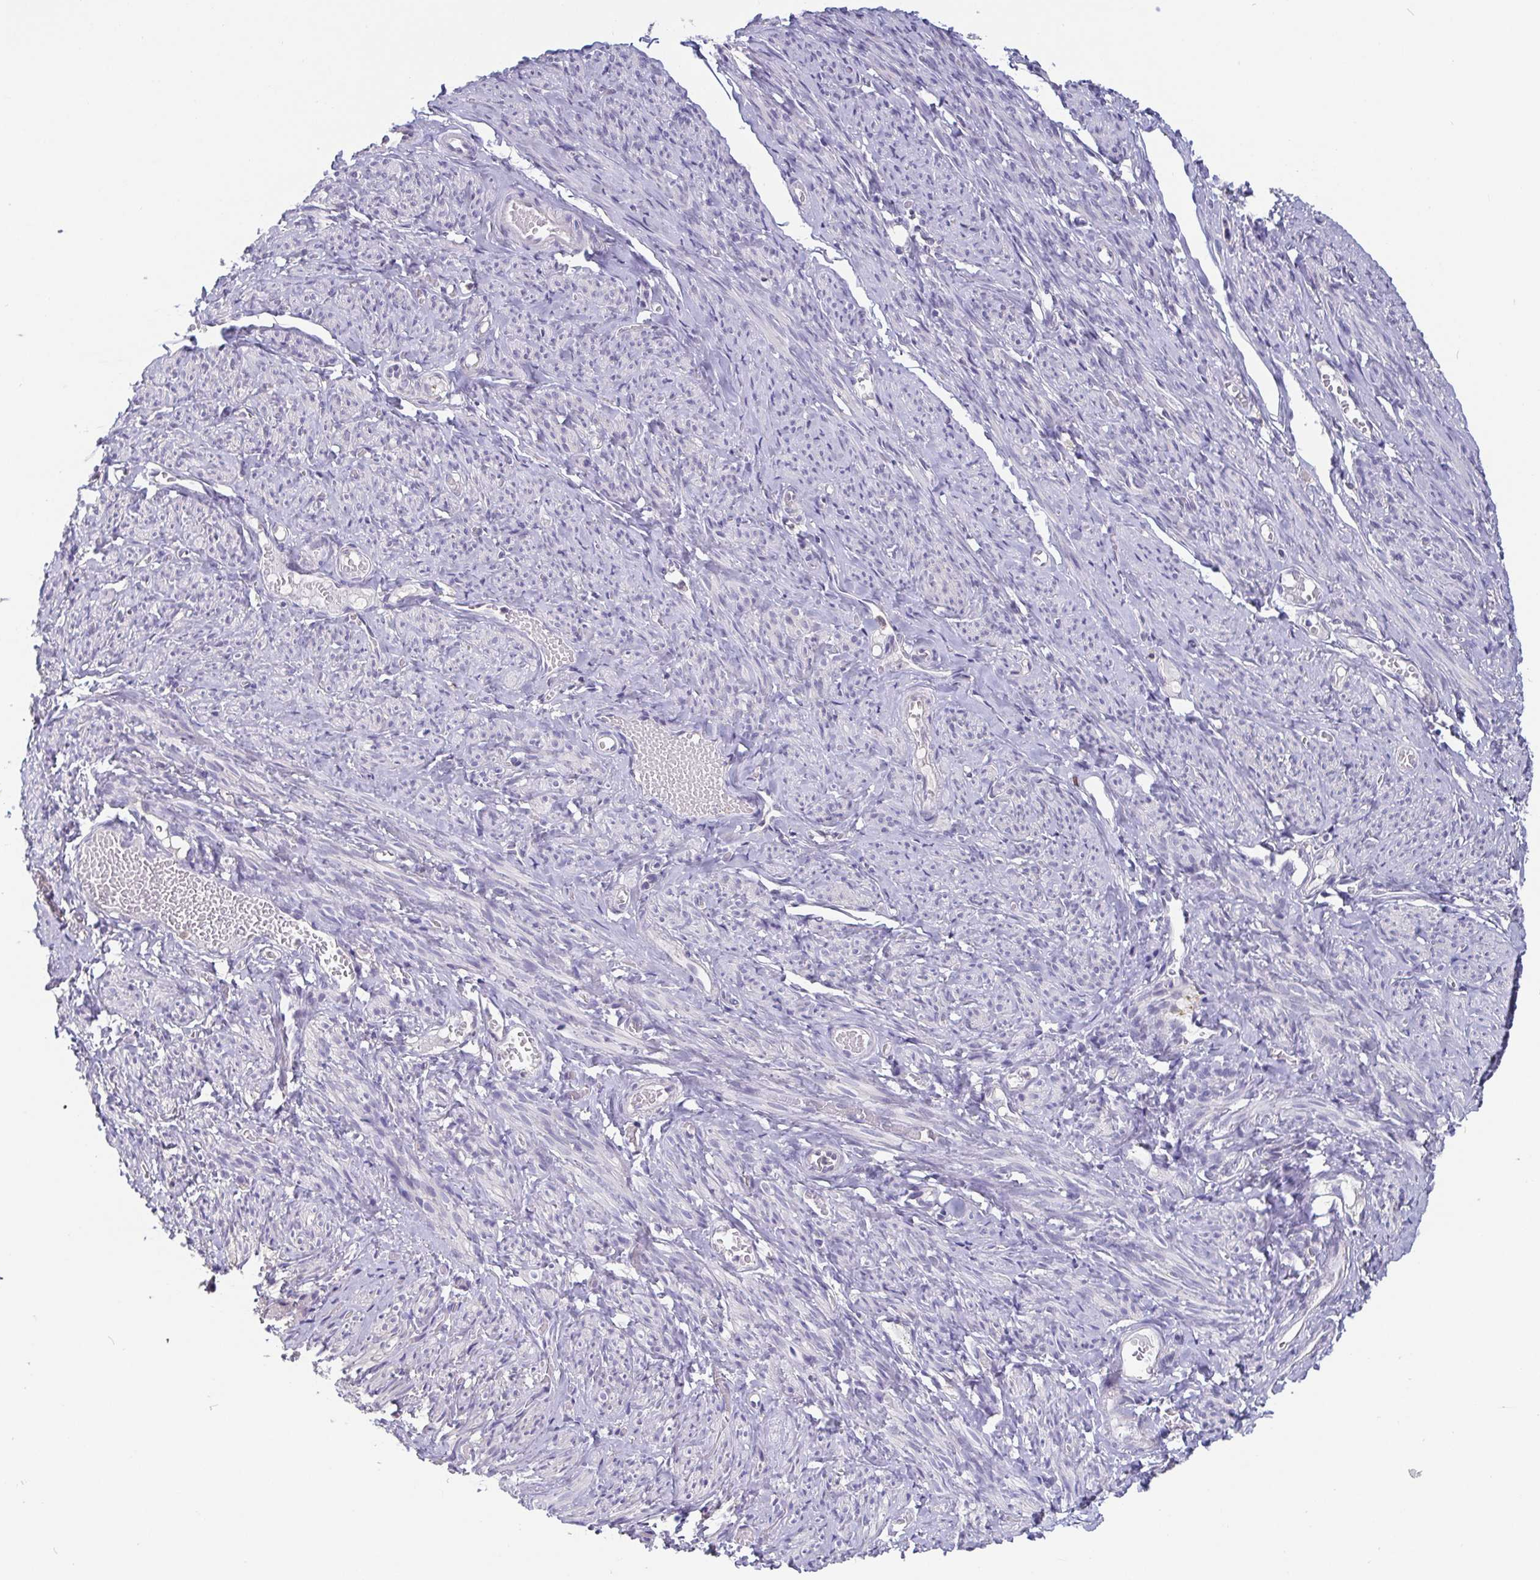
{"staining": {"intensity": "negative", "quantity": "none", "location": "none"}, "tissue": "smooth muscle", "cell_type": "Smooth muscle cells", "image_type": "normal", "snomed": [{"axis": "morphology", "description": "Normal tissue, NOS"}, {"axis": "topography", "description": "Smooth muscle"}], "caption": "DAB (3,3'-diaminobenzidine) immunohistochemical staining of benign smooth muscle displays no significant expression in smooth muscle cells. The staining is performed using DAB (3,3'-diaminobenzidine) brown chromogen with nuclei counter-stained in using hematoxylin.", "gene": "IDH1", "patient": {"sex": "female", "age": 65}}